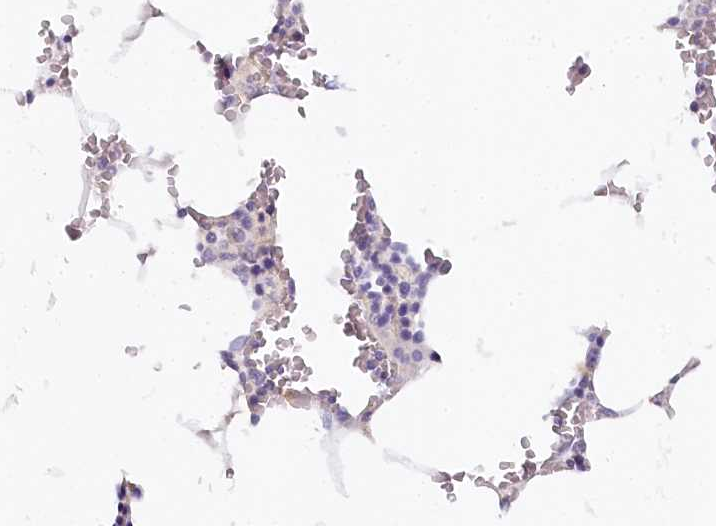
{"staining": {"intensity": "weak", "quantity": "<25%", "location": "cytoplasmic/membranous"}, "tissue": "bone marrow", "cell_type": "Hematopoietic cells", "image_type": "normal", "snomed": [{"axis": "morphology", "description": "Normal tissue, NOS"}, {"axis": "topography", "description": "Bone marrow"}], "caption": "This is a micrograph of IHC staining of unremarkable bone marrow, which shows no expression in hematopoietic cells. (DAB (3,3'-diaminobenzidine) immunohistochemistry (IHC) with hematoxylin counter stain).", "gene": "TP53", "patient": {"sex": "male", "age": 70}}